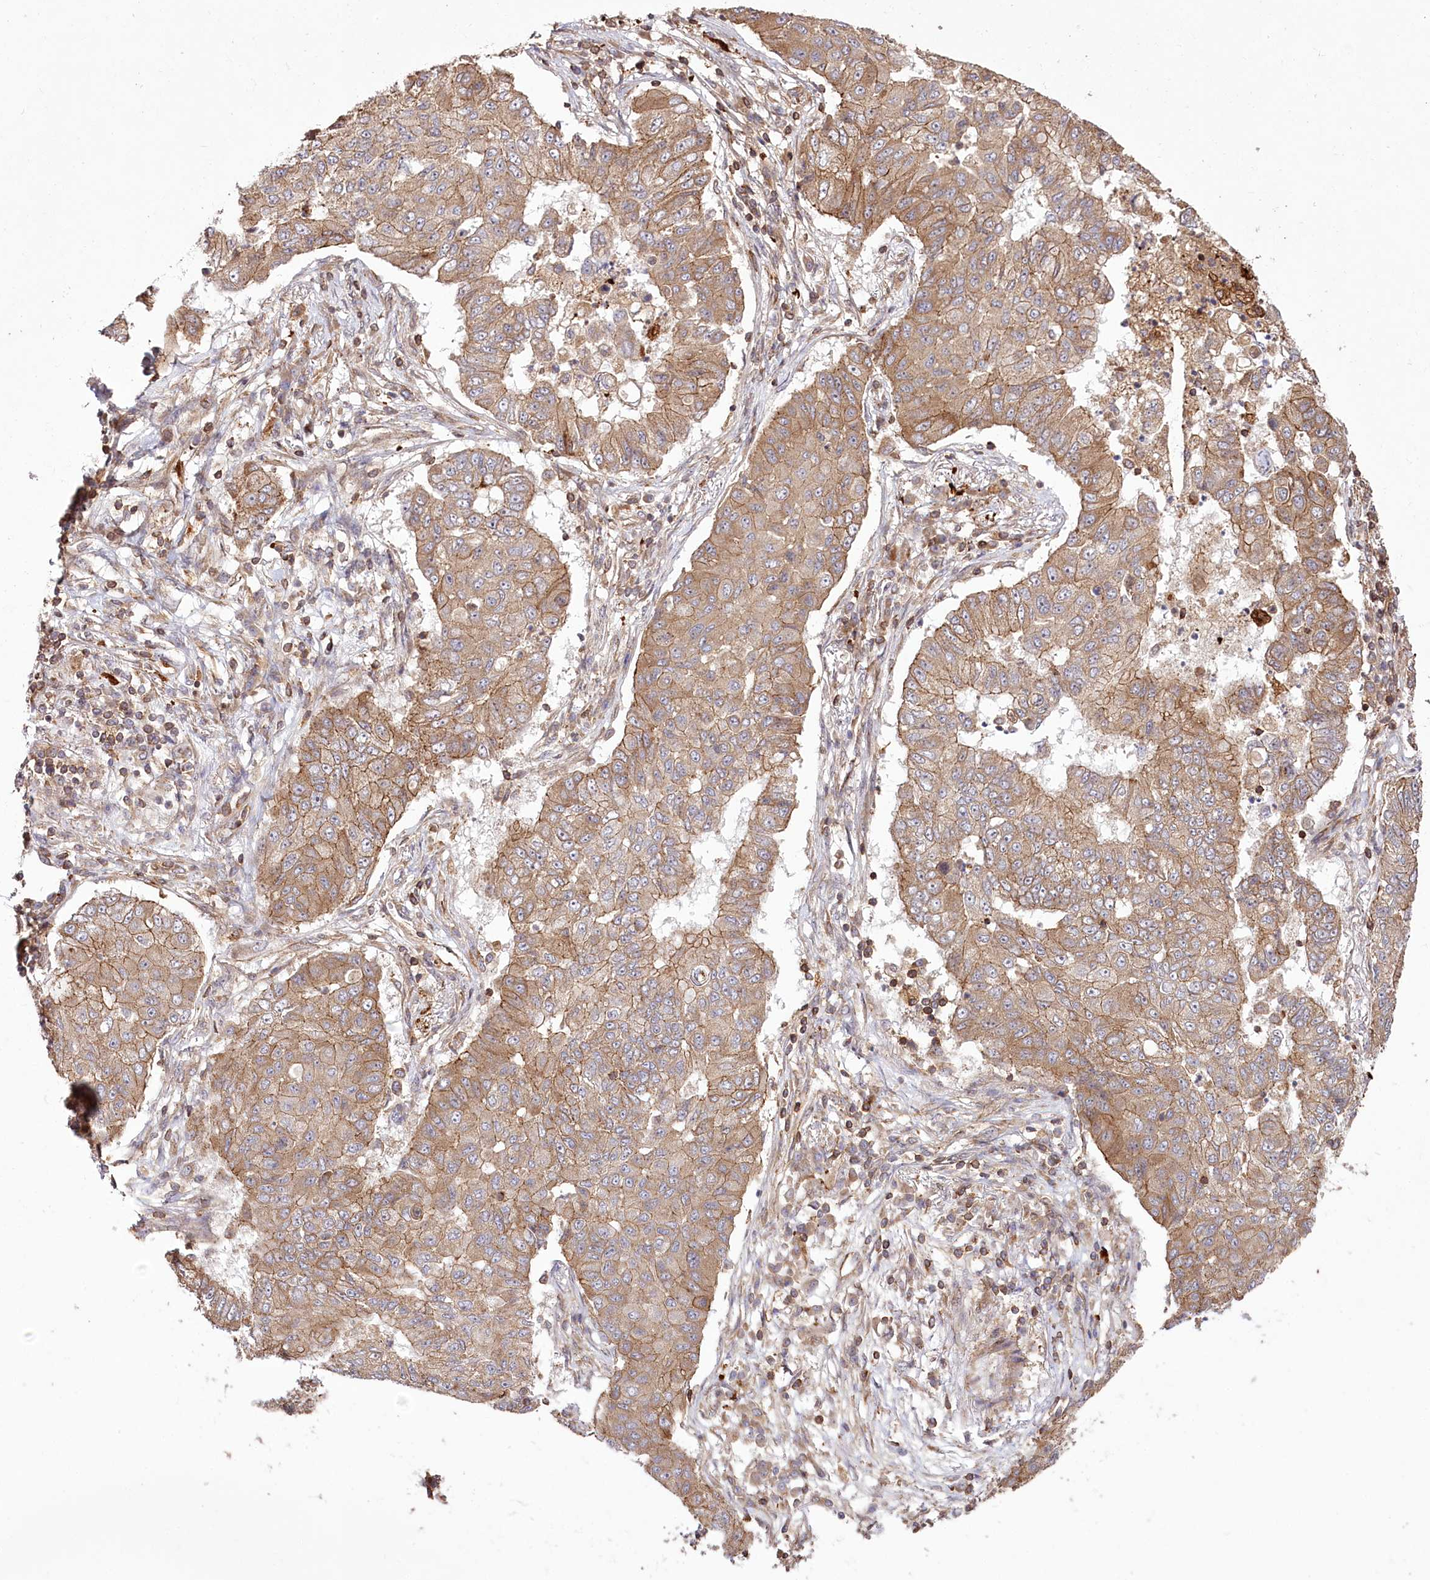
{"staining": {"intensity": "moderate", "quantity": ">75%", "location": "cytoplasmic/membranous"}, "tissue": "lung cancer", "cell_type": "Tumor cells", "image_type": "cancer", "snomed": [{"axis": "morphology", "description": "Squamous cell carcinoma, NOS"}, {"axis": "topography", "description": "Lung"}], "caption": "This is a photomicrograph of immunohistochemistry staining of lung cancer (squamous cell carcinoma), which shows moderate positivity in the cytoplasmic/membranous of tumor cells.", "gene": "DHX29", "patient": {"sex": "male", "age": 74}}